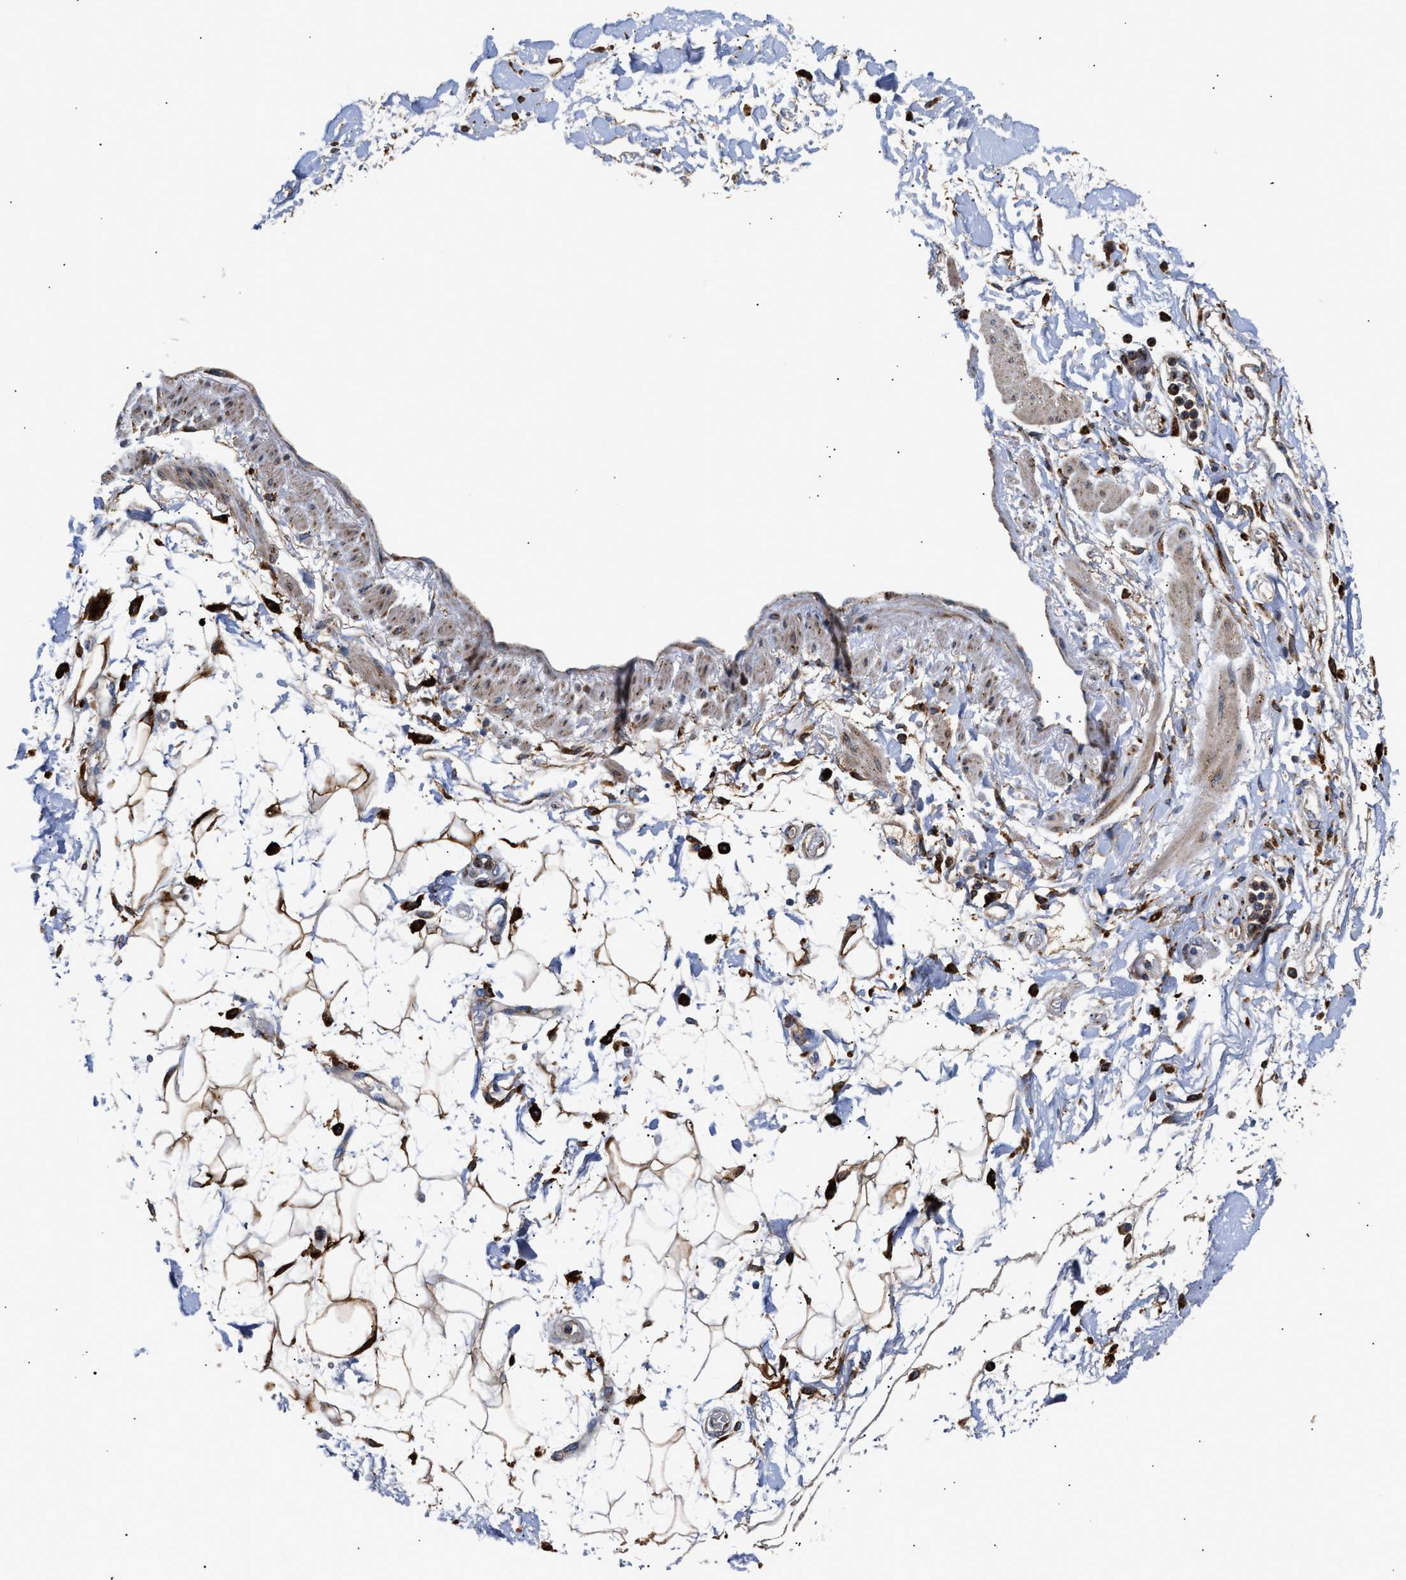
{"staining": {"intensity": "strong", "quantity": "25%-75%", "location": "cytoplasmic/membranous"}, "tissue": "adipose tissue", "cell_type": "Adipocytes", "image_type": "normal", "snomed": [{"axis": "morphology", "description": "Normal tissue, NOS"}, {"axis": "morphology", "description": "Adenocarcinoma, NOS"}, {"axis": "topography", "description": "Duodenum"}, {"axis": "topography", "description": "Peripheral nerve tissue"}], "caption": "Adipose tissue stained with a brown dye displays strong cytoplasmic/membranous positive expression in about 25%-75% of adipocytes.", "gene": "CCDC146", "patient": {"sex": "female", "age": 60}}